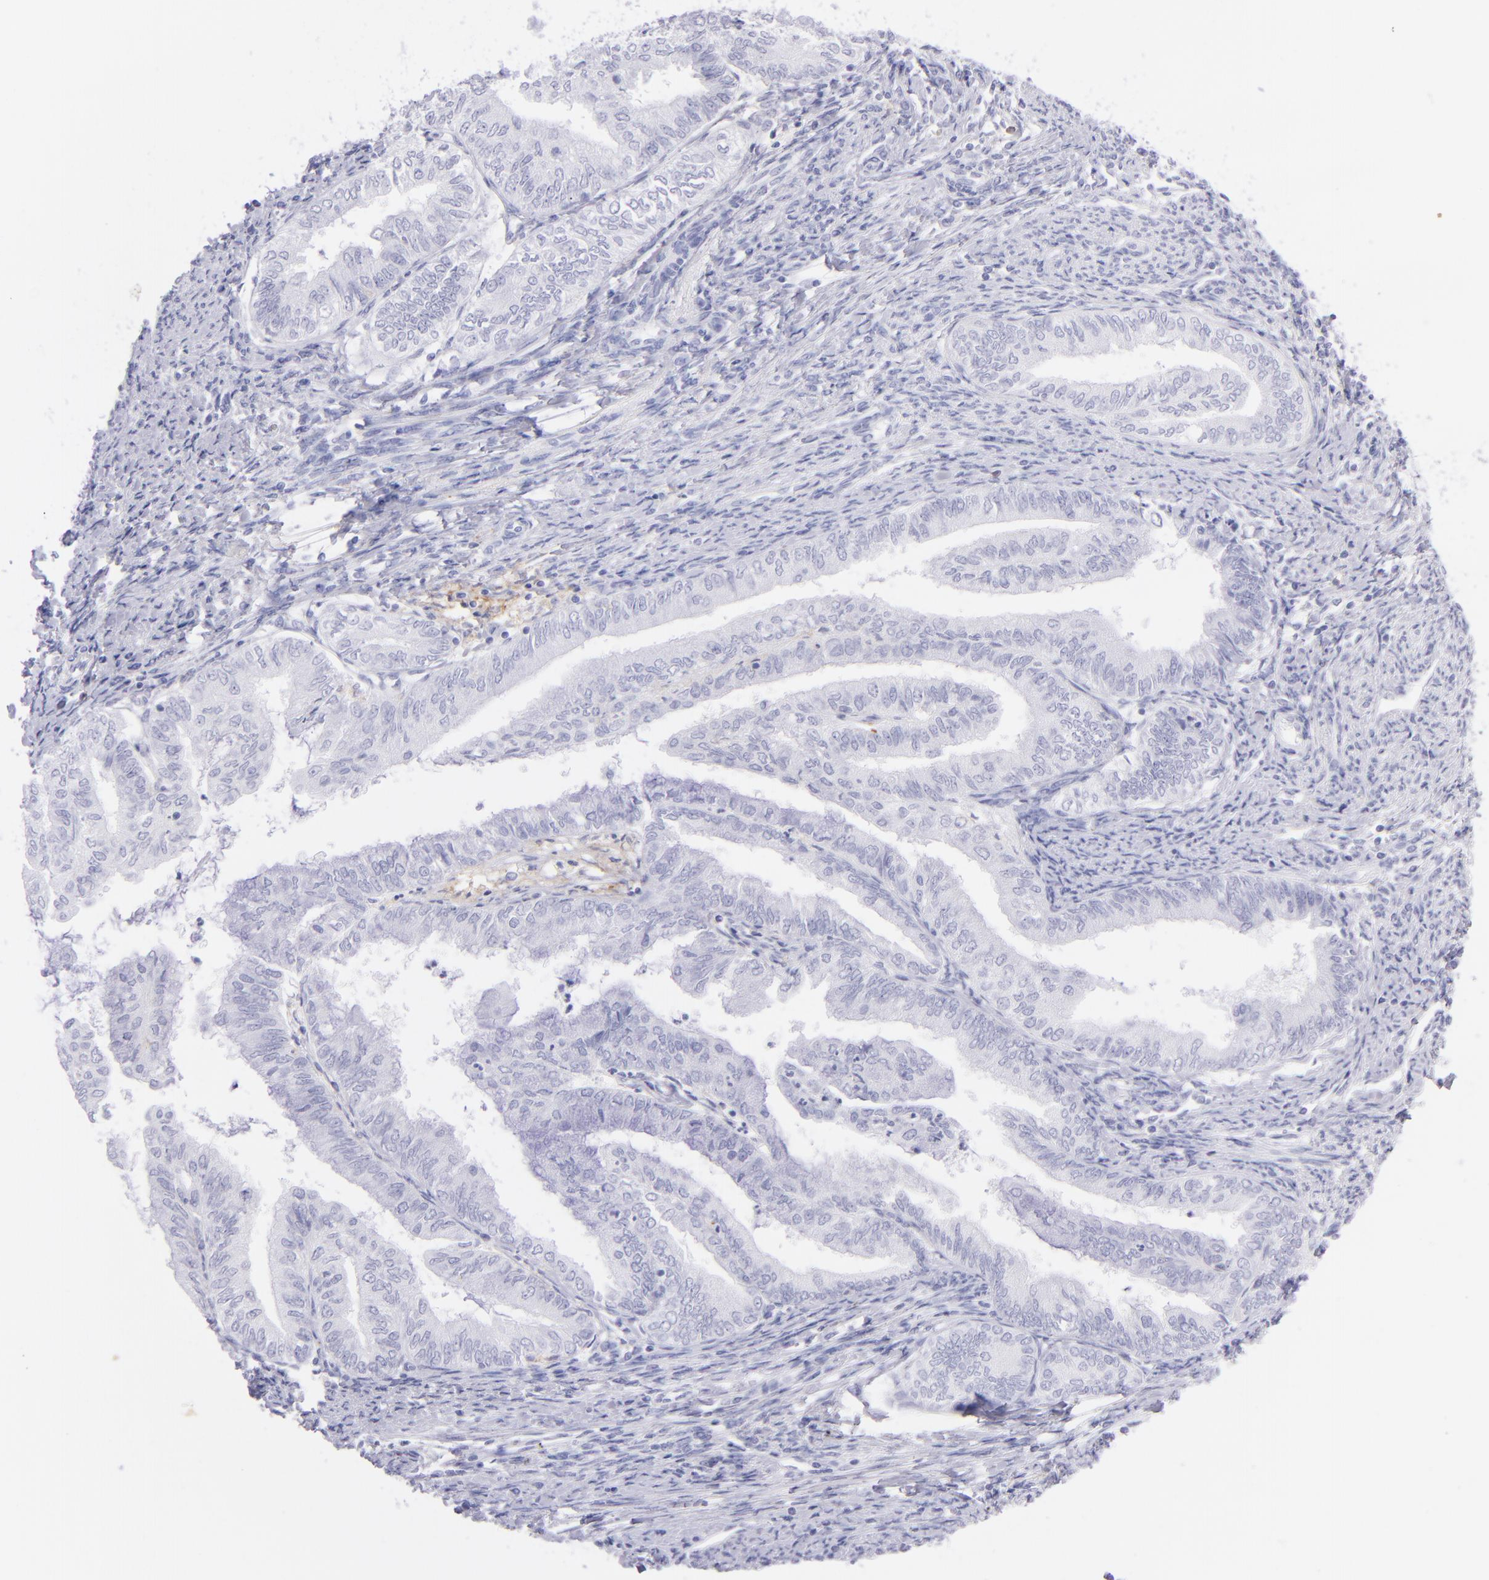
{"staining": {"intensity": "negative", "quantity": "none", "location": "none"}, "tissue": "endometrial cancer", "cell_type": "Tumor cells", "image_type": "cancer", "snomed": [{"axis": "morphology", "description": "Adenocarcinoma, NOS"}, {"axis": "topography", "description": "Endometrium"}], "caption": "The image demonstrates no significant staining in tumor cells of adenocarcinoma (endometrial). (Stains: DAB (3,3'-diaminobenzidine) immunohistochemistry (IHC) with hematoxylin counter stain, Microscopy: brightfield microscopy at high magnification).", "gene": "CD72", "patient": {"sex": "female", "age": 66}}